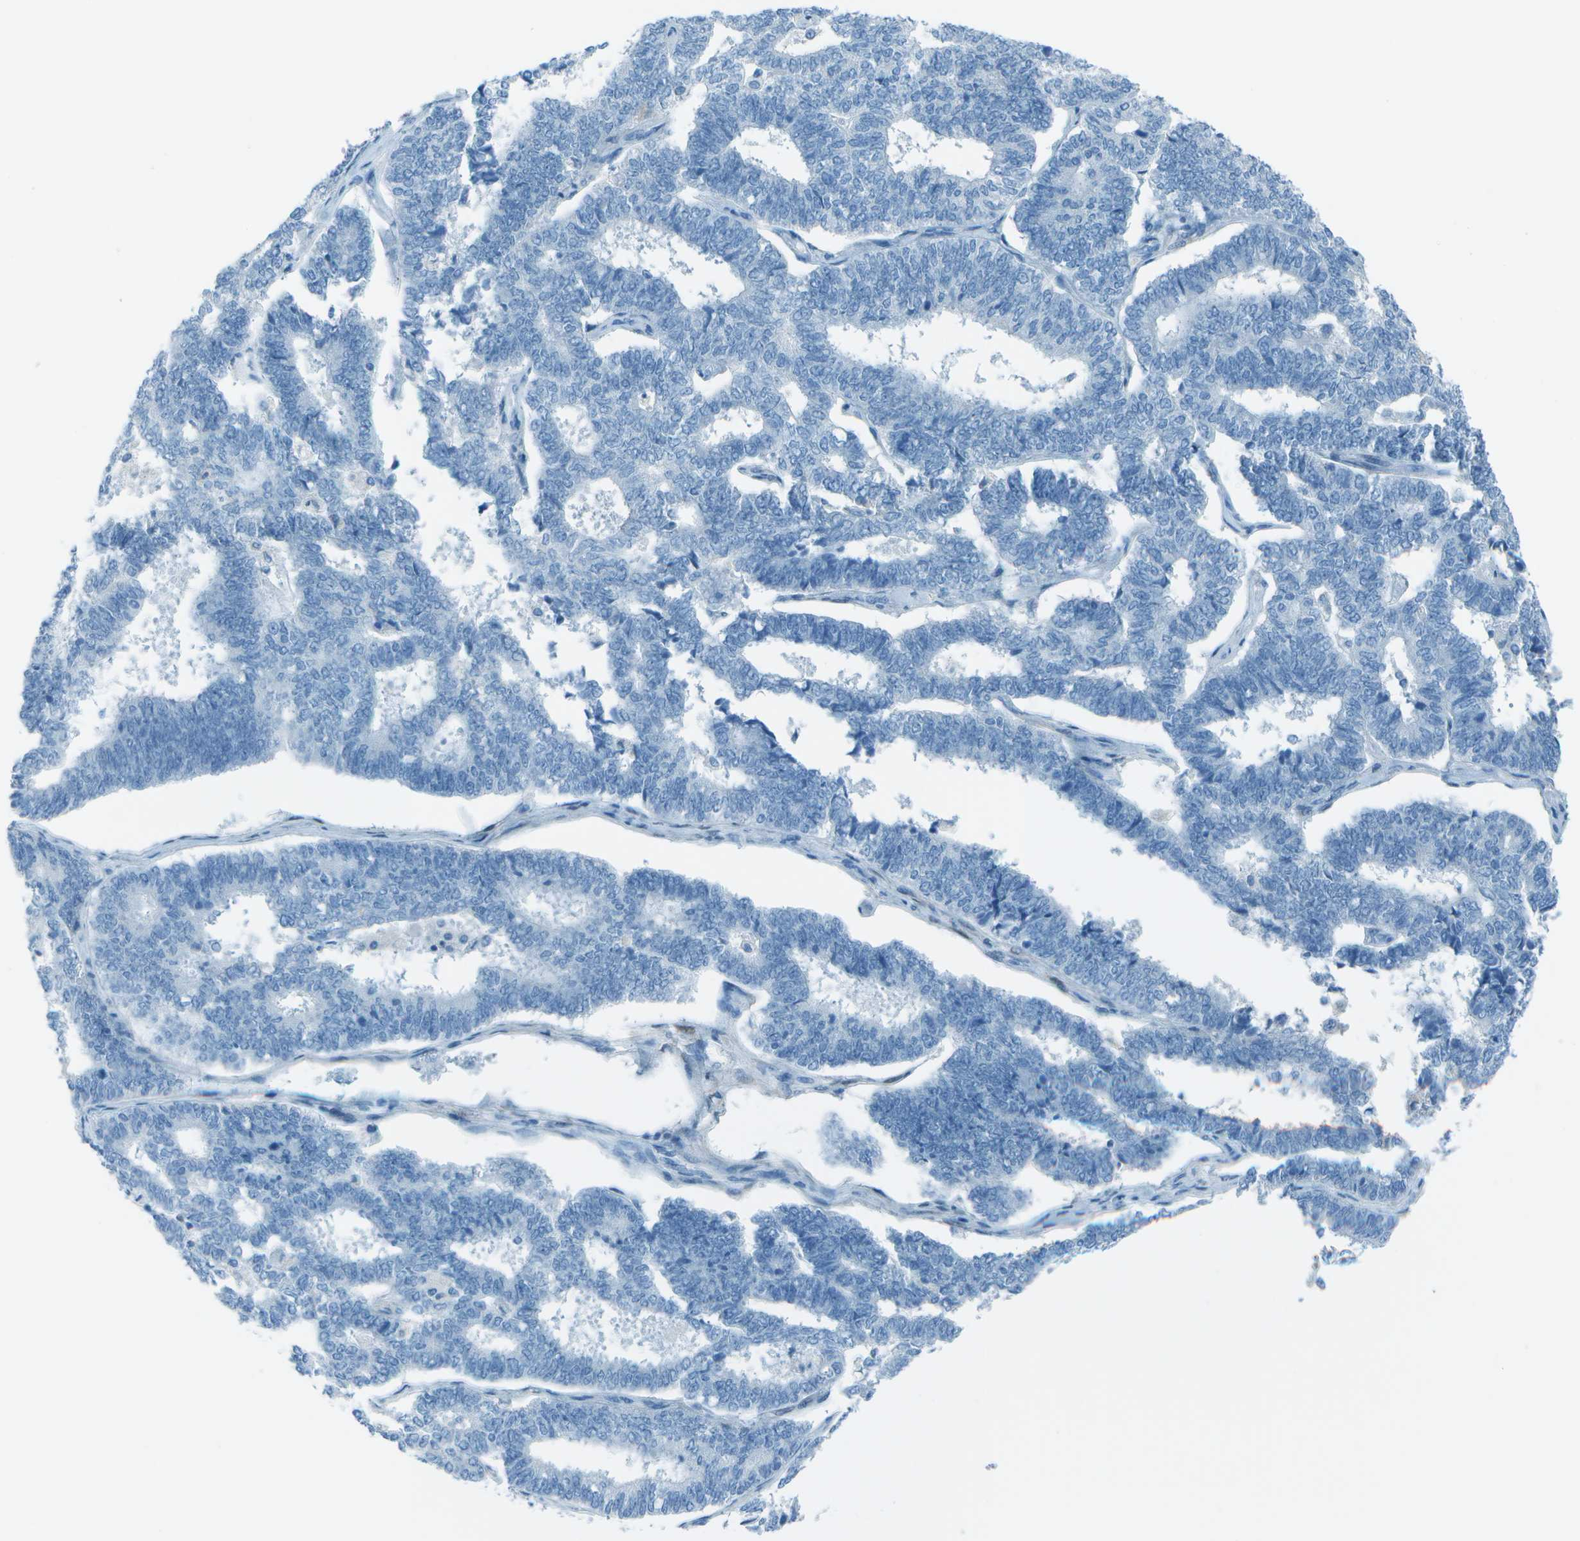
{"staining": {"intensity": "negative", "quantity": "none", "location": "none"}, "tissue": "endometrial cancer", "cell_type": "Tumor cells", "image_type": "cancer", "snomed": [{"axis": "morphology", "description": "Adenocarcinoma, NOS"}, {"axis": "topography", "description": "Endometrium"}], "caption": "Immunohistochemical staining of human endometrial cancer shows no significant positivity in tumor cells.", "gene": "FGF1", "patient": {"sex": "female", "age": 70}}